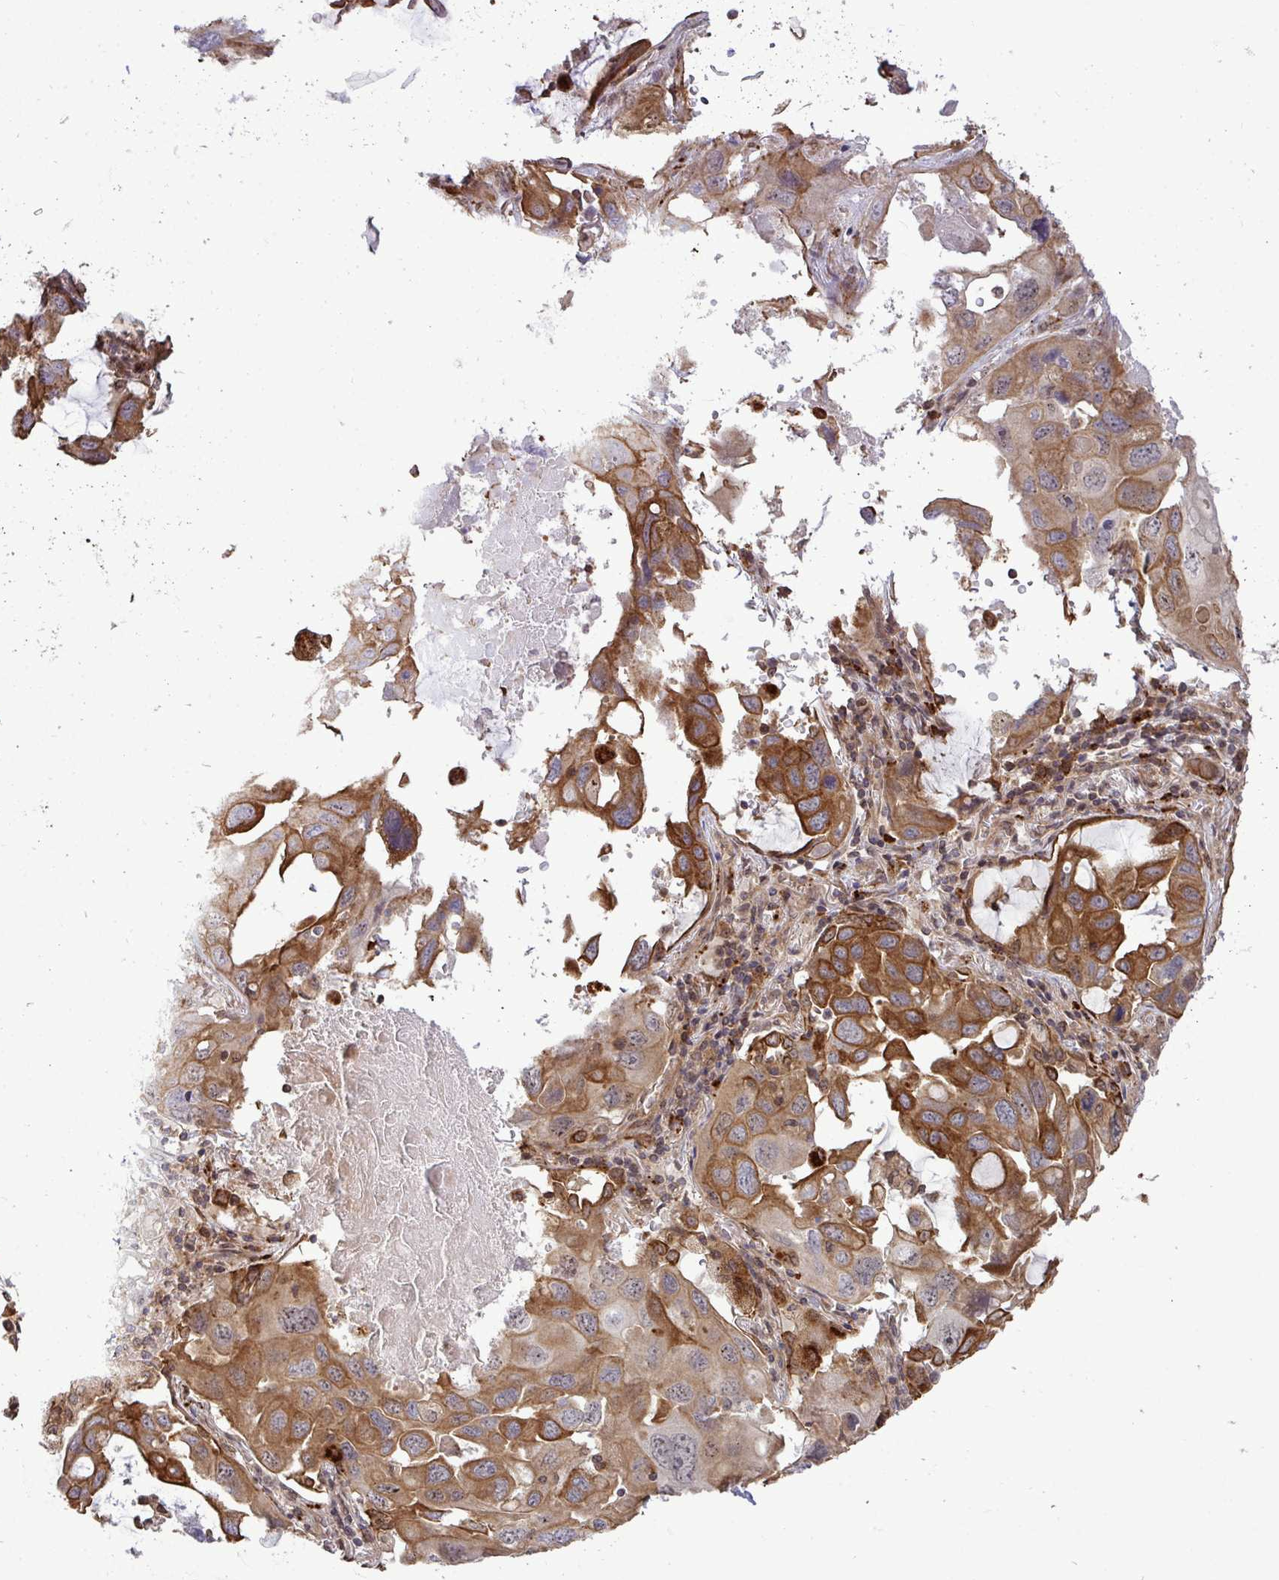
{"staining": {"intensity": "moderate", "quantity": ">75%", "location": "cytoplasmic/membranous"}, "tissue": "lung cancer", "cell_type": "Tumor cells", "image_type": "cancer", "snomed": [{"axis": "morphology", "description": "Squamous cell carcinoma, NOS"}, {"axis": "topography", "description": "Lung"}], "caption": "IHC (DAB) staining of human lung cancer demonstrates moderate cytoplasmic/membranous protein staining in approximately >75% of tumor cells.", "gene": "TRIM44", "patient": {"sex": "female", "age": 73}}